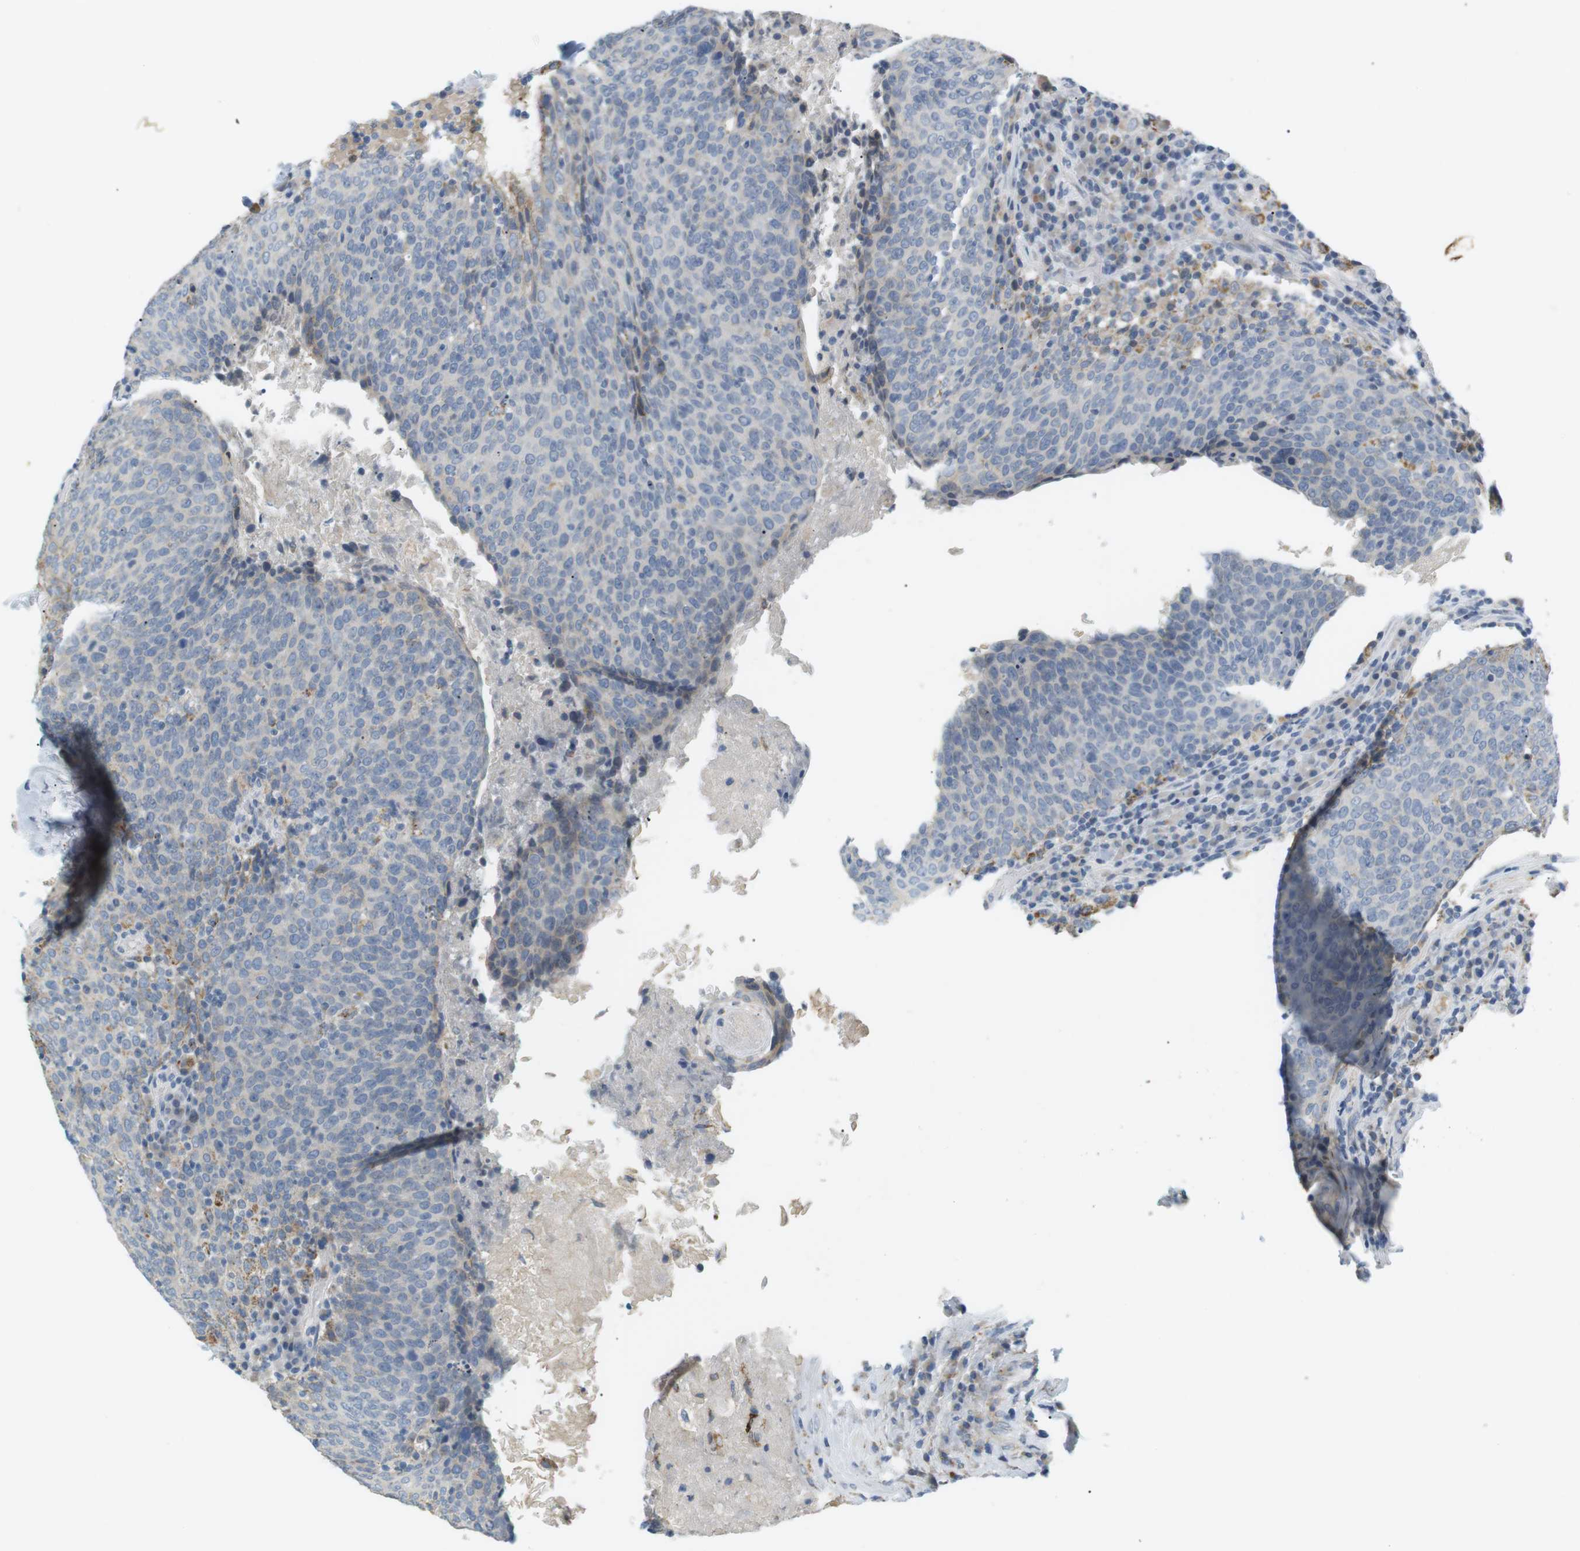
{"staining": {"intensity": "moderate", "quantity": "<25%", "location": "cytoplasmic/membranous"}, "tissue": "head and neck cancer", "cell_type": "Tumor cells", "image_type": "cancer", "snomed": [{"axis": "morphology", "description": "Squamous cell carcinoma, NOS"}, {"axis": "morphology", "description": "Squamous cell carcinoma, metastatic, NOS"}, {"axis": "topography", "description": "Lymph node"}, {"axis": "topography", "description": "Head-Neck"}], "caption": "Head and neck cancer stained with immunohistochemistry (IHC) exhibits moderate cytoplasmic/membranous expression in approximately <25% of tumor cells.", "gene": "CD300E", "patient": {"sex": "male", "age": 62}}